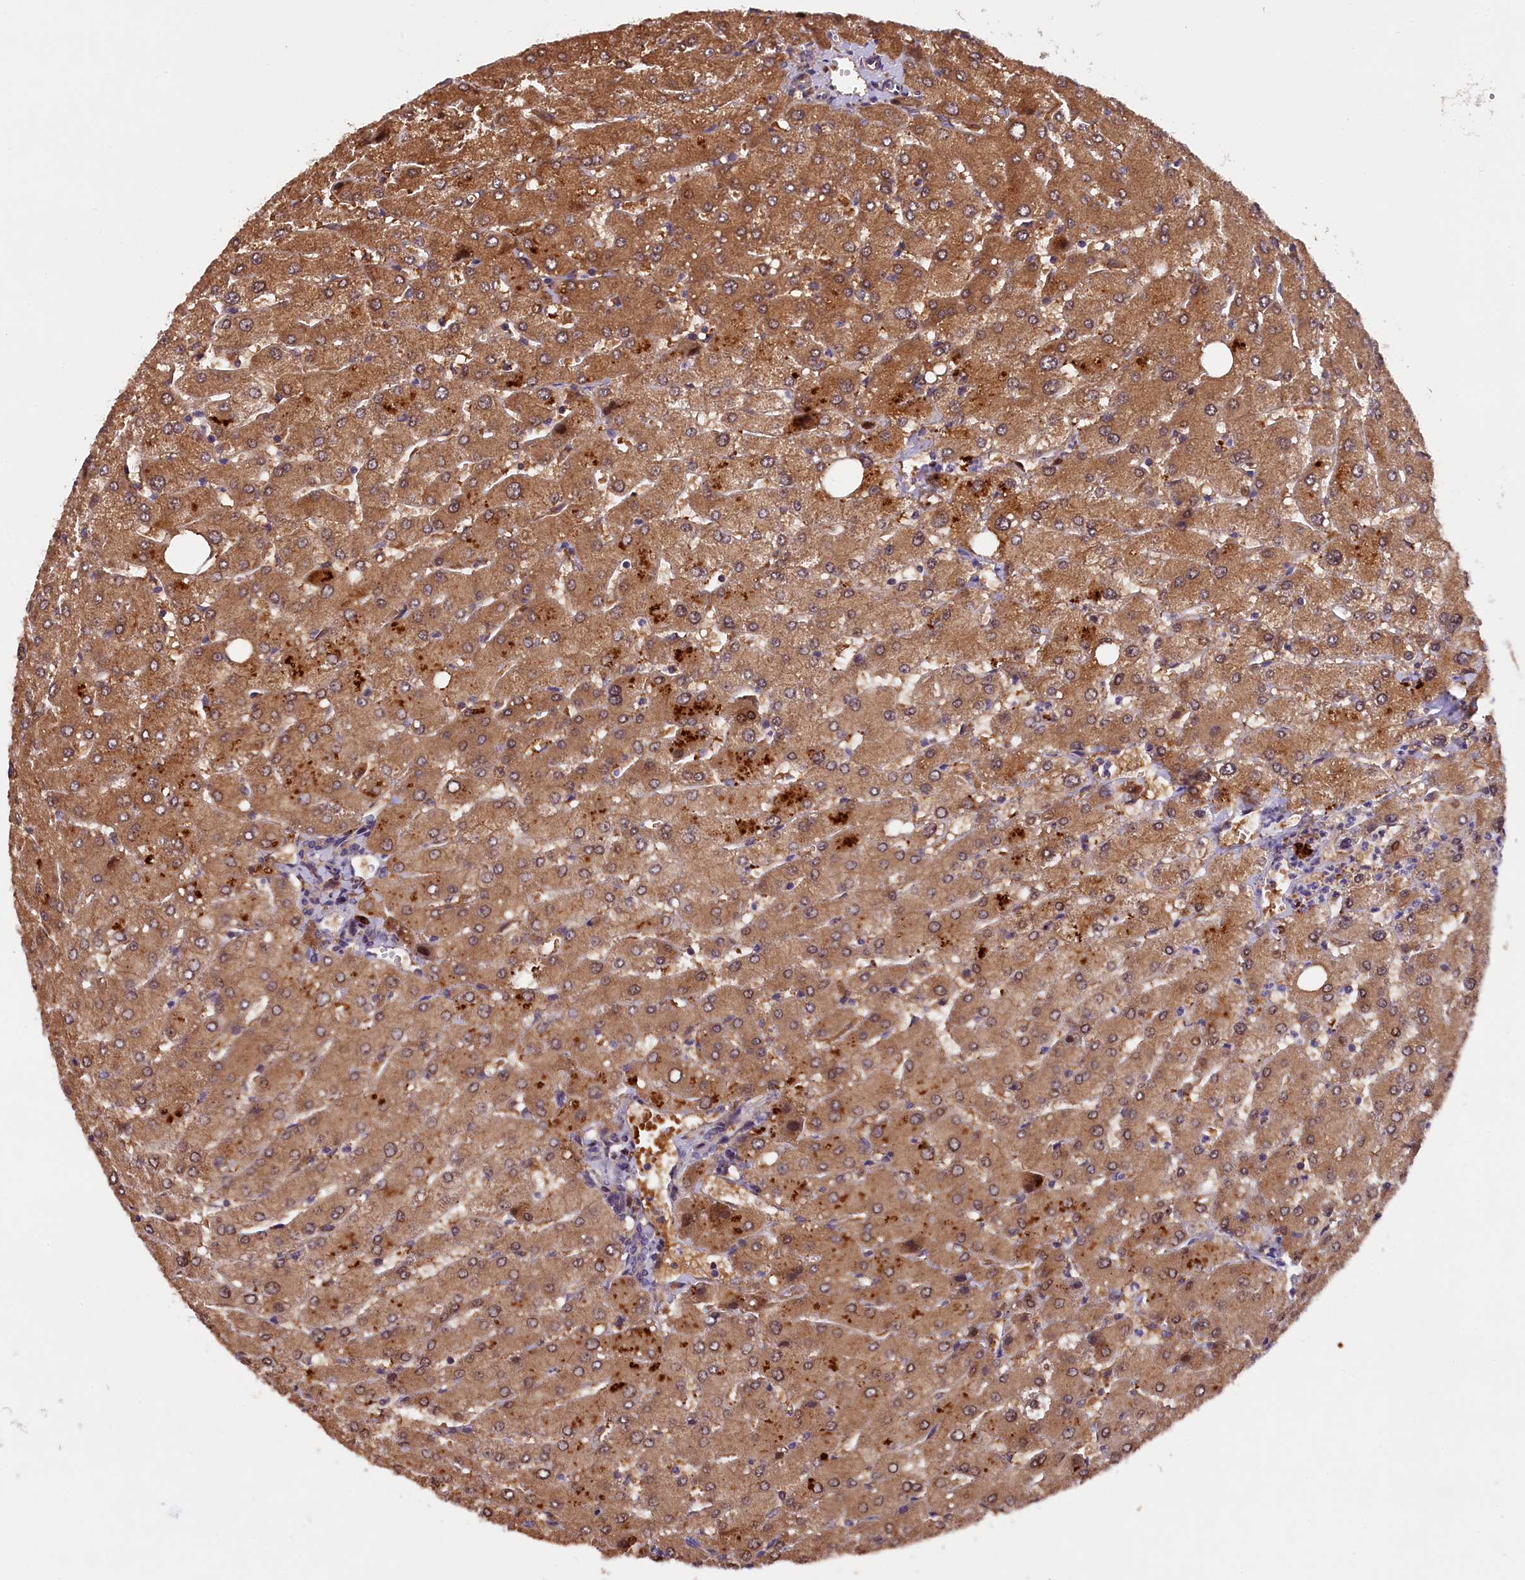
{"staining": {"intensity": "weak", "quantity": "25%-75%", "location": "cytoplasmic/membranous"}, "tissue": "liver", "cell_type": "Cholangiocytes", "image_type": "normal", "snomed": [{"axis": "morphology", "description": "Normal tissue, NOS"}, {"axis": "topography", "description": "Liver"}], "caption": "Immunohistochemical staining of normal liver shows 25%-75% levels of weak cytoplasmic/membranous protein positivity in approximately 25%-75% of cholangiocytes.", "gene": "NAIP", "patient": {"sex": "male", "age": 55}}